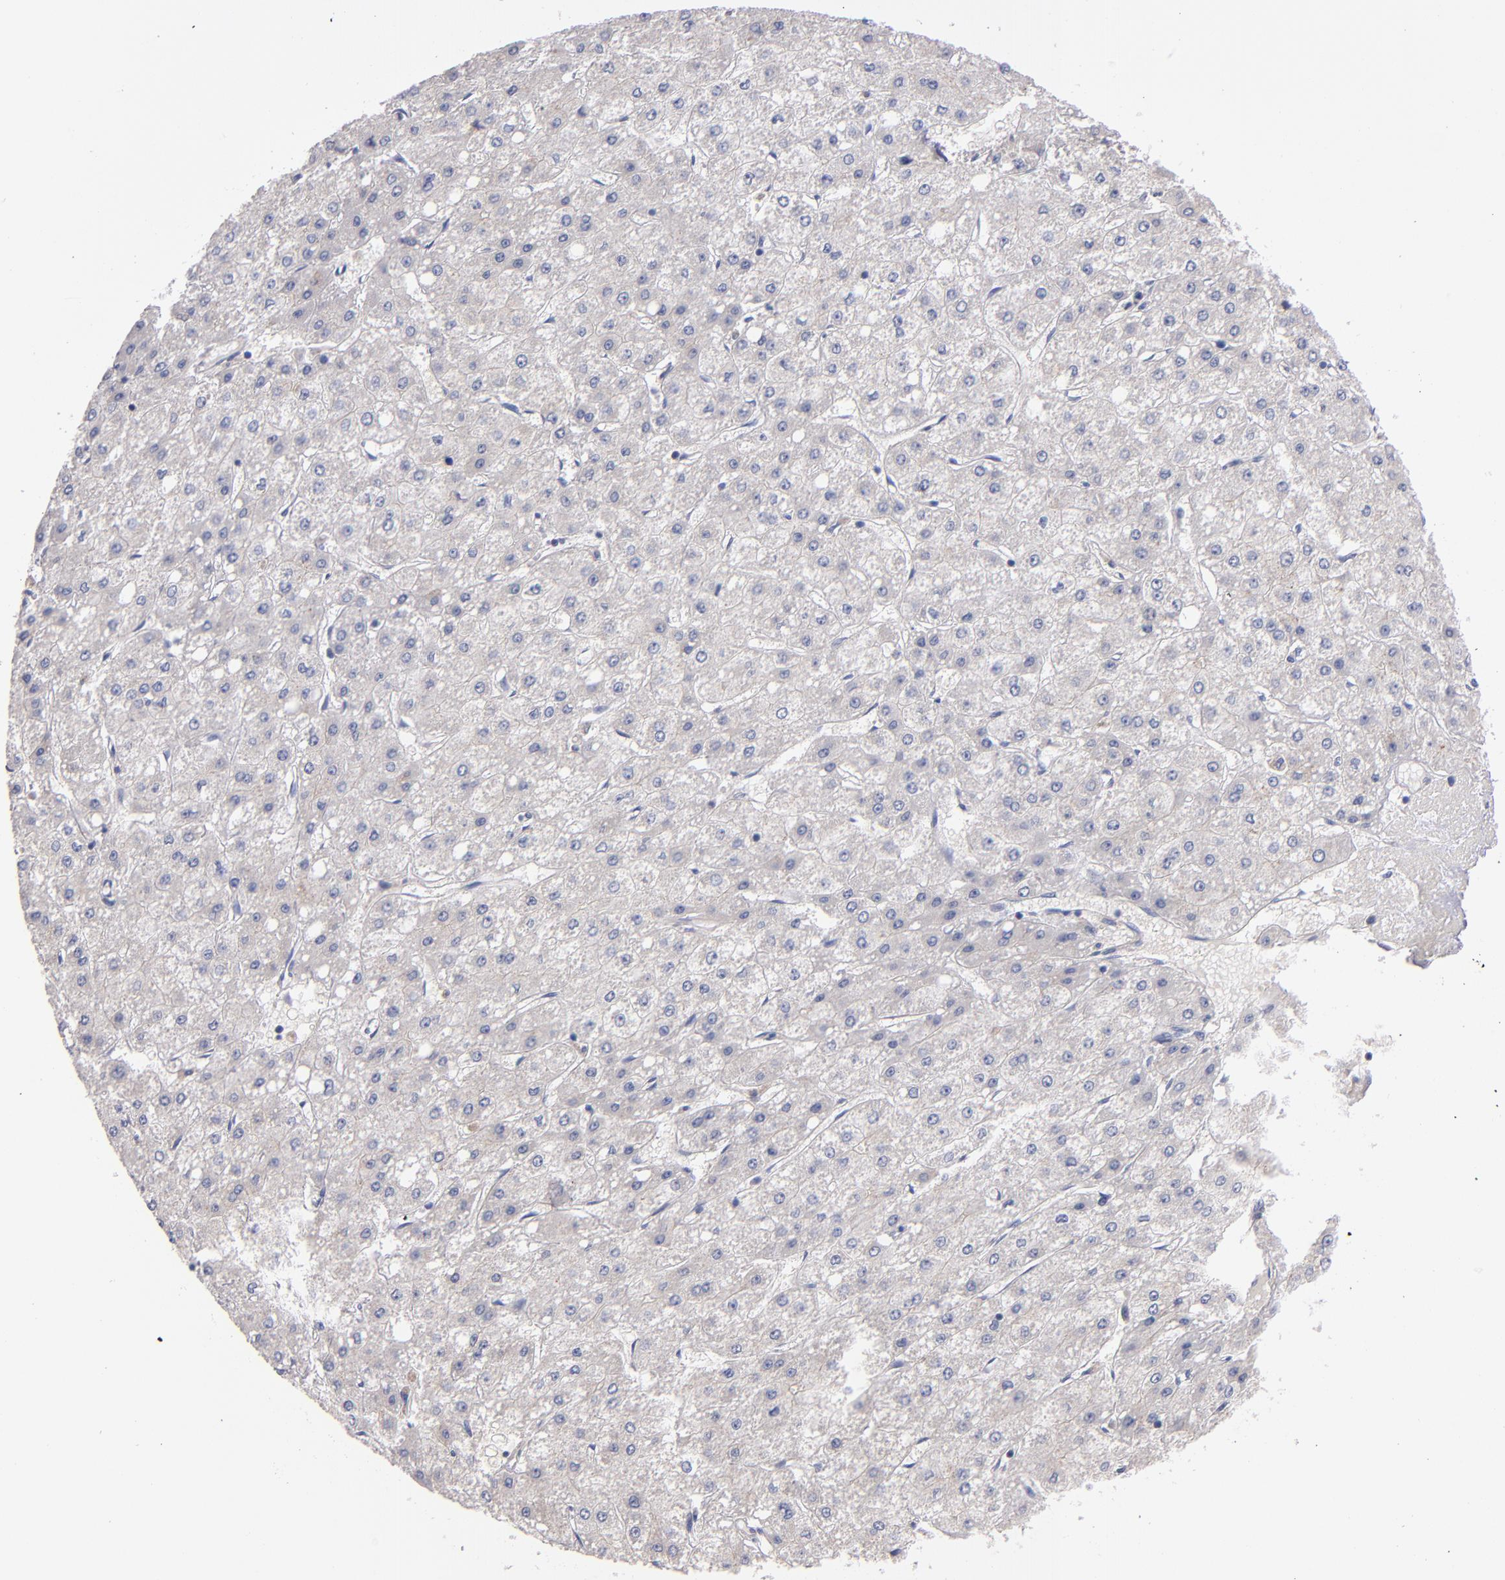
{"staining": {"intensity": "negative", "quantity": "none", "location": "none"}, "tissue": "liver cancer", "cell_type": "Tumor cells", "image_type": "cancer", "snomed": [{"axis": "morphology", "description": "Carcinoma, Hepatocellular, NOS"}, {"axis": "topography", "description": "Liver"}], "caption": "DAB (3,3'-diaminobenzidine) immunohistochemical staining of human liver hepatocellular carcinoma demonstrates no significant staining in tumor cells.", "gene": "CNTNAP2", "patient": {"sex": "female", "age": 52}}